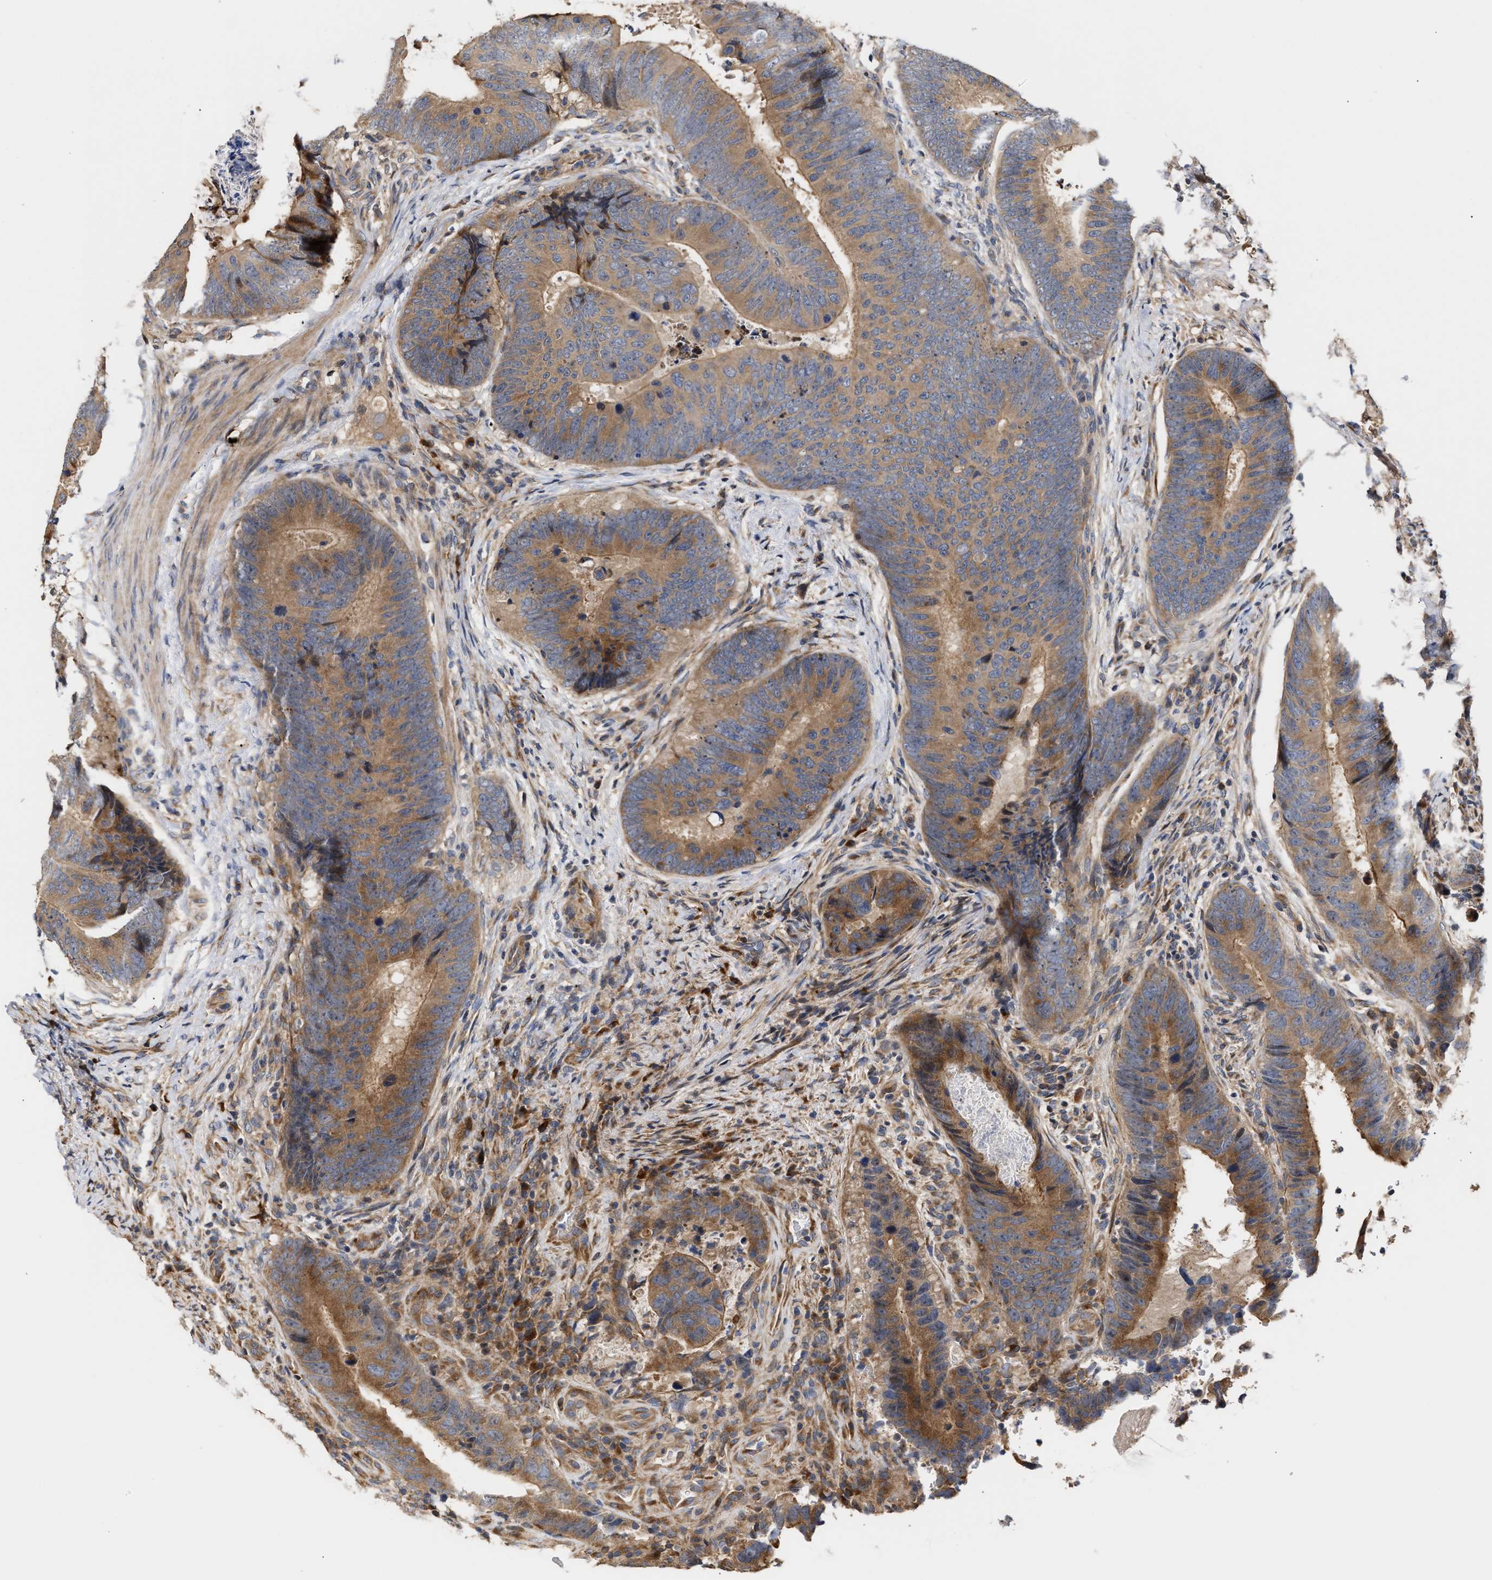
{"staining": {"intensity": "moderate", "quantity": ">75%", "location": "cytoplasmic/membranous"}, "tissue": "colorectal cancer", "cell_type": "Tumor cells", "image_type": "cancer", "snomed": [{"axis": "morphology", "description": "Adenocarcinoma, NOS"}, {"axis": "topography", "description": "Colon"}], "caption": "A brown stain labels moderate cytoplasmic/membranous positivity of a protein in human colorectal adenocarcinoma tumor cells.", "gene": "CLIP2", "patient": {"sex": "male", "age": 56}}